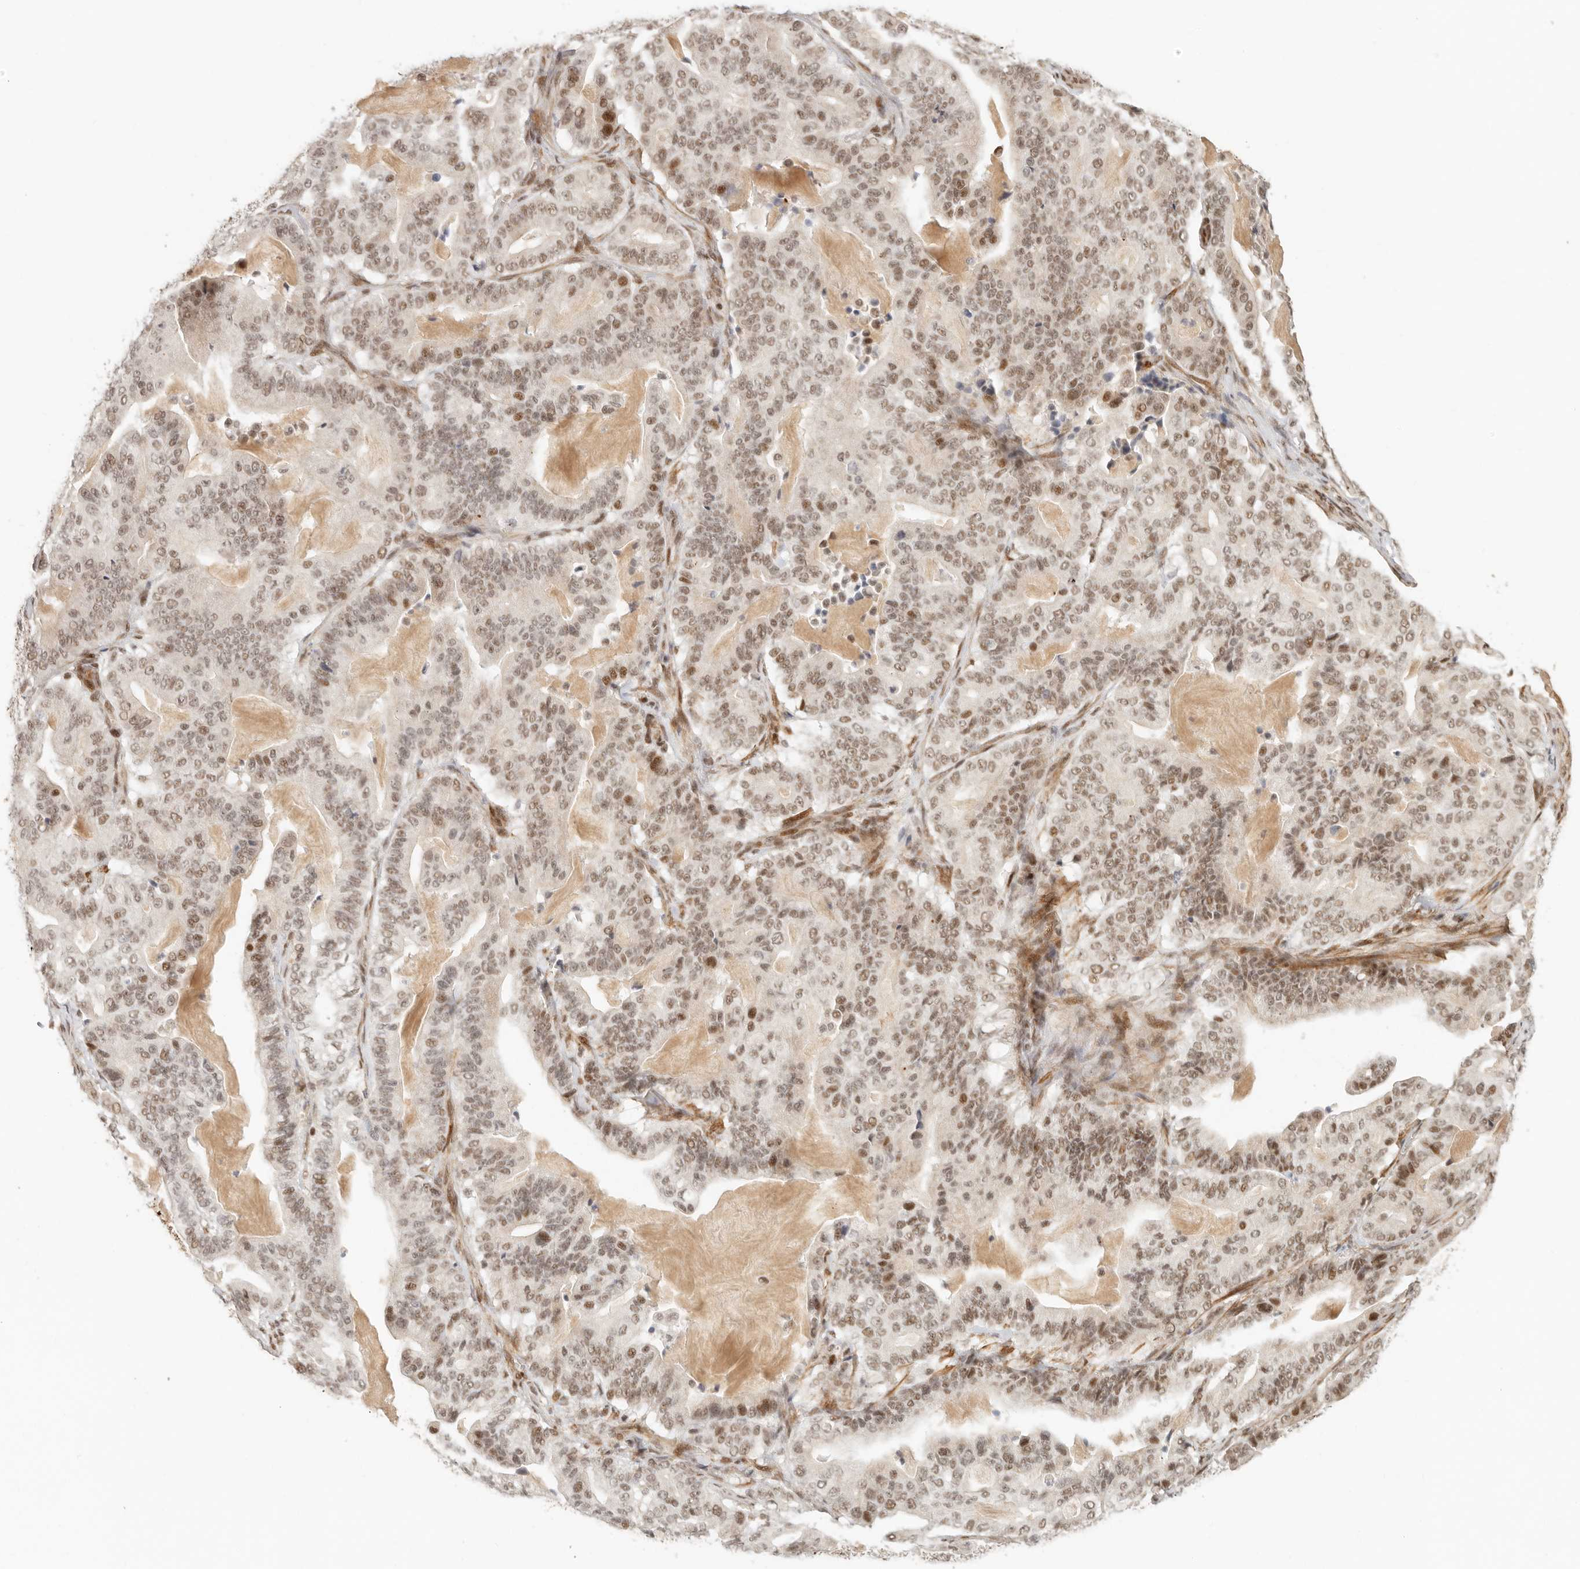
{"staining": {"intensity": "moderate", "quantity": ">75%", "location": "nuclear"}, "tissue": "pancreatic cancer", "cell_type": "Tumor cells", "image_type": "cancer", "snomed": [{"axis": "morphology", "description": "Adenocarcinoma, NOS"}, {"axis": "topography", "description": "Pancreas"}], "caption": "Adenocarcinoma (pancreatic) stained with a protein marker displays moderate staining in tumor cells.", "gene": "GABPA", "patient": {"sex": "male", "age": 63}}